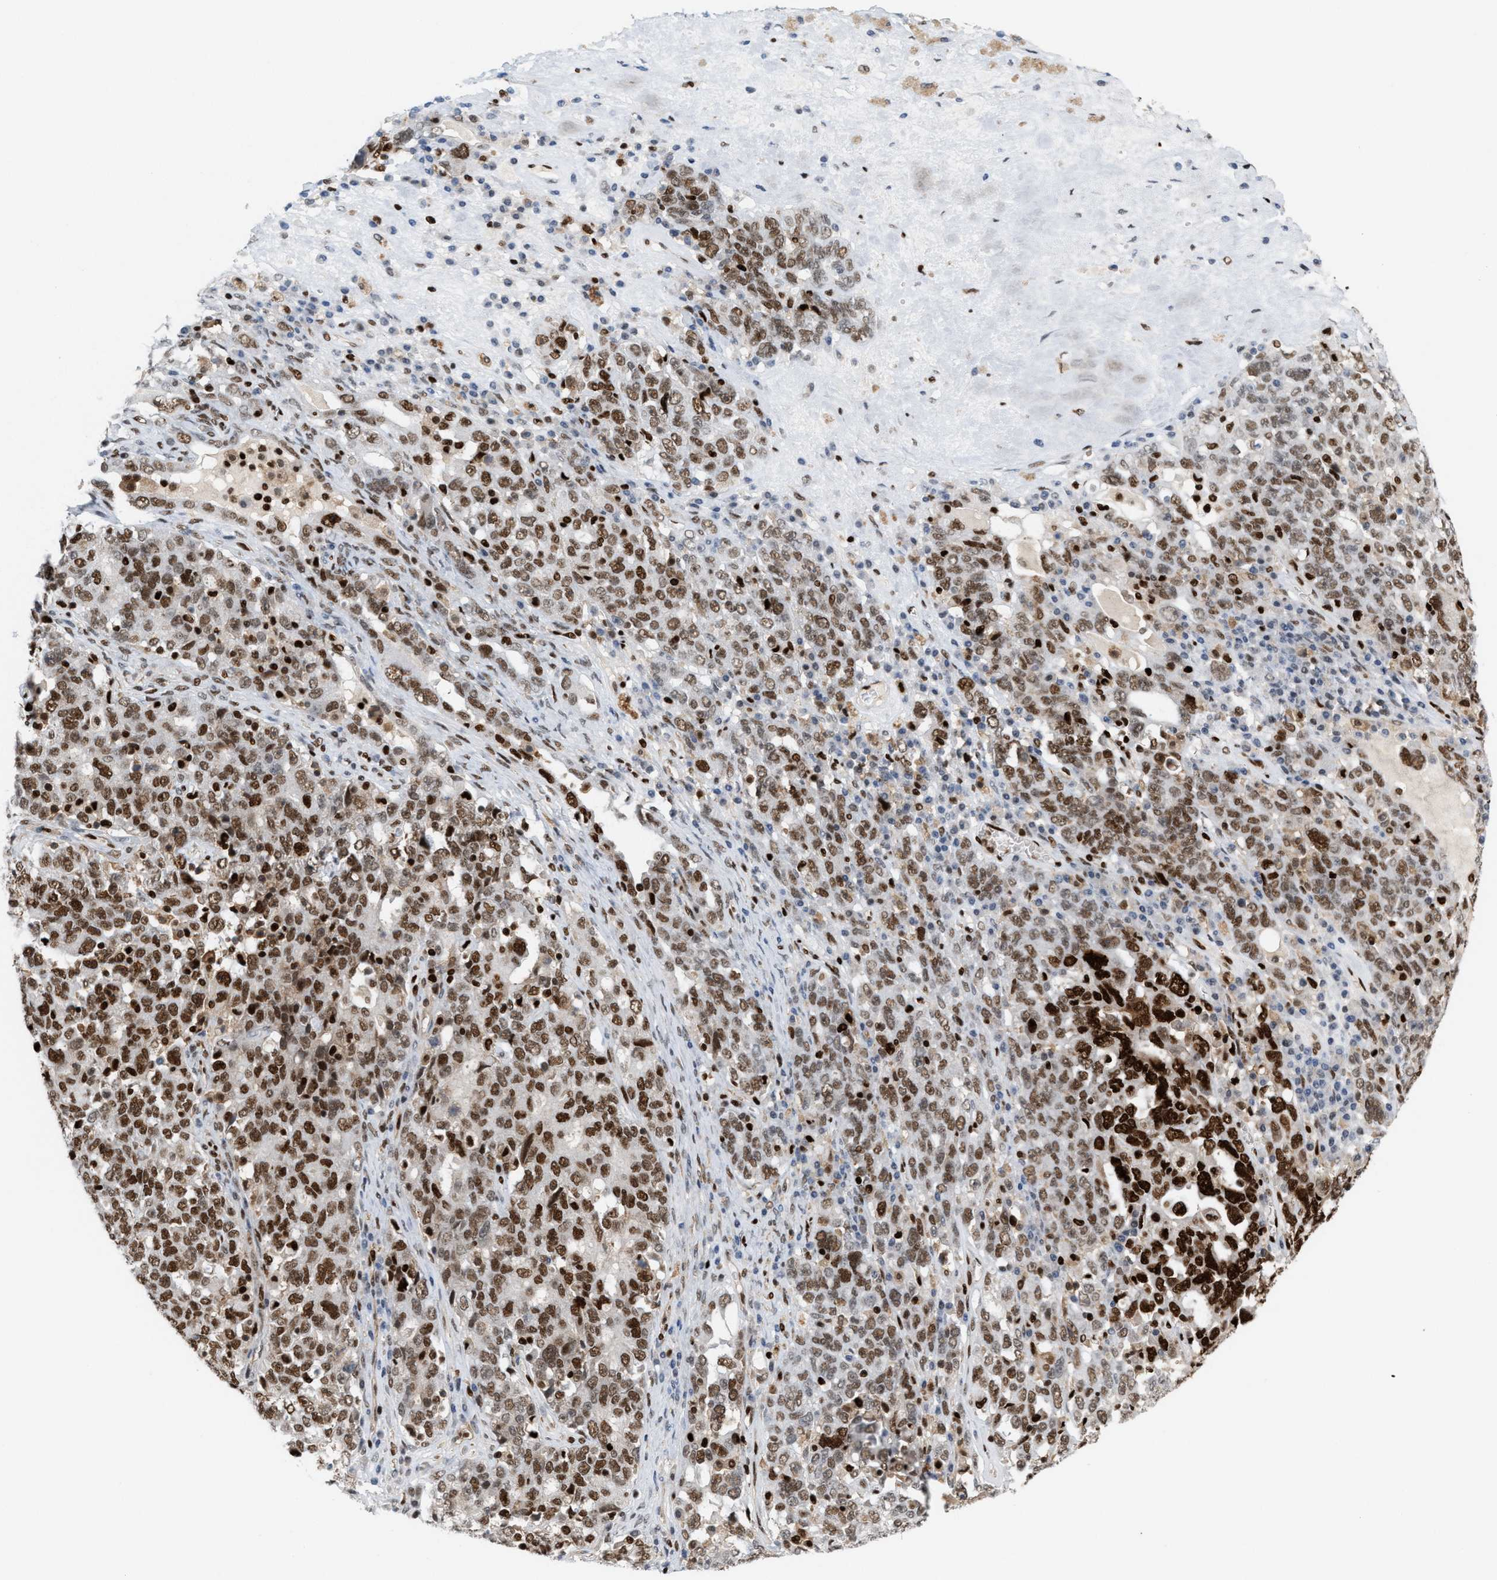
{"staining": {"intensity": "strong", "quantity": ">75%", "location": "nuclear"}, "tissue": "ovarian cancer", "cell_type": "Tumor cells", "image_type": "cancer", "snomed": [{"axis": "morphology", "description": "Carcinoma, endometroid"}, {"axis": "topography", "description": "Ovary"}], "caption": "Strong nuclear protein positivity is present in approximately >75% of tumor cells in ovarian endometroid carcinoma. The staining was performed using DAB, with brown indicating positive protein expression. Nuclei are stained blue with hematoxylin.", "gene": "RNASEK-C17orf49", "patient": {"sex": "female", "age": 62}}